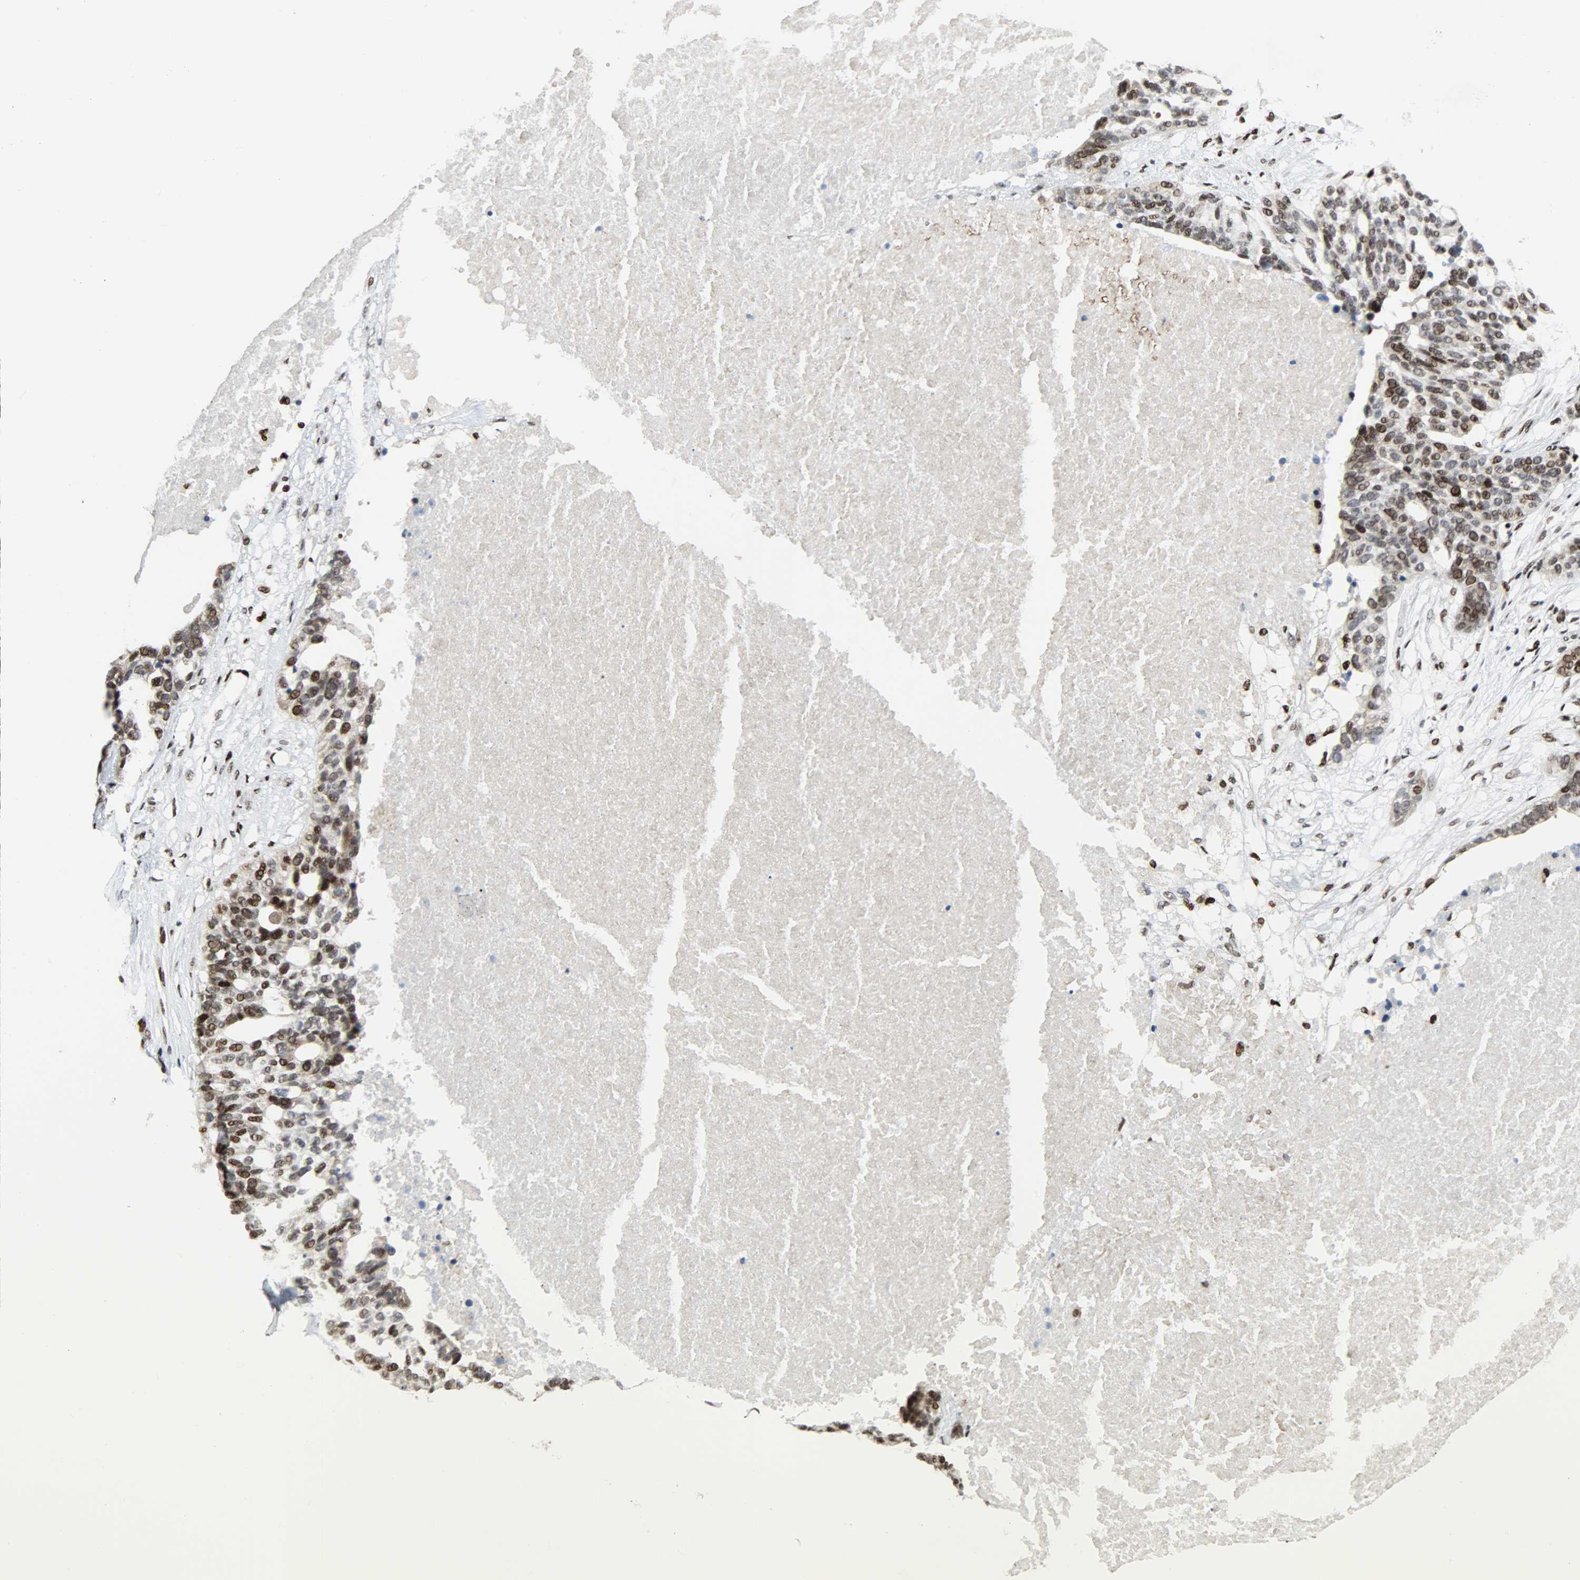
{"staining": {"intensity": "strong", "quantity": "25%-75%", "location": "nuclear"}, "tissue": "ovarian cancer", "cell_type": "Tumor cells", "image_type": "cancer", "snomed": [{"axis": "morphology", "description": "Cystadenocarcinoma, serous, NOS"}, {"axis": "topography", "description": "Ovary"}], "caption": "IHC image of human ovarian cancer stained for a protein (brown), which demonstrates high levels of strong nuclear positivity in about 25%-75% of tumor cells.", "gene": "SNAI1", "patient": {"sex": "female", "age": 59}}